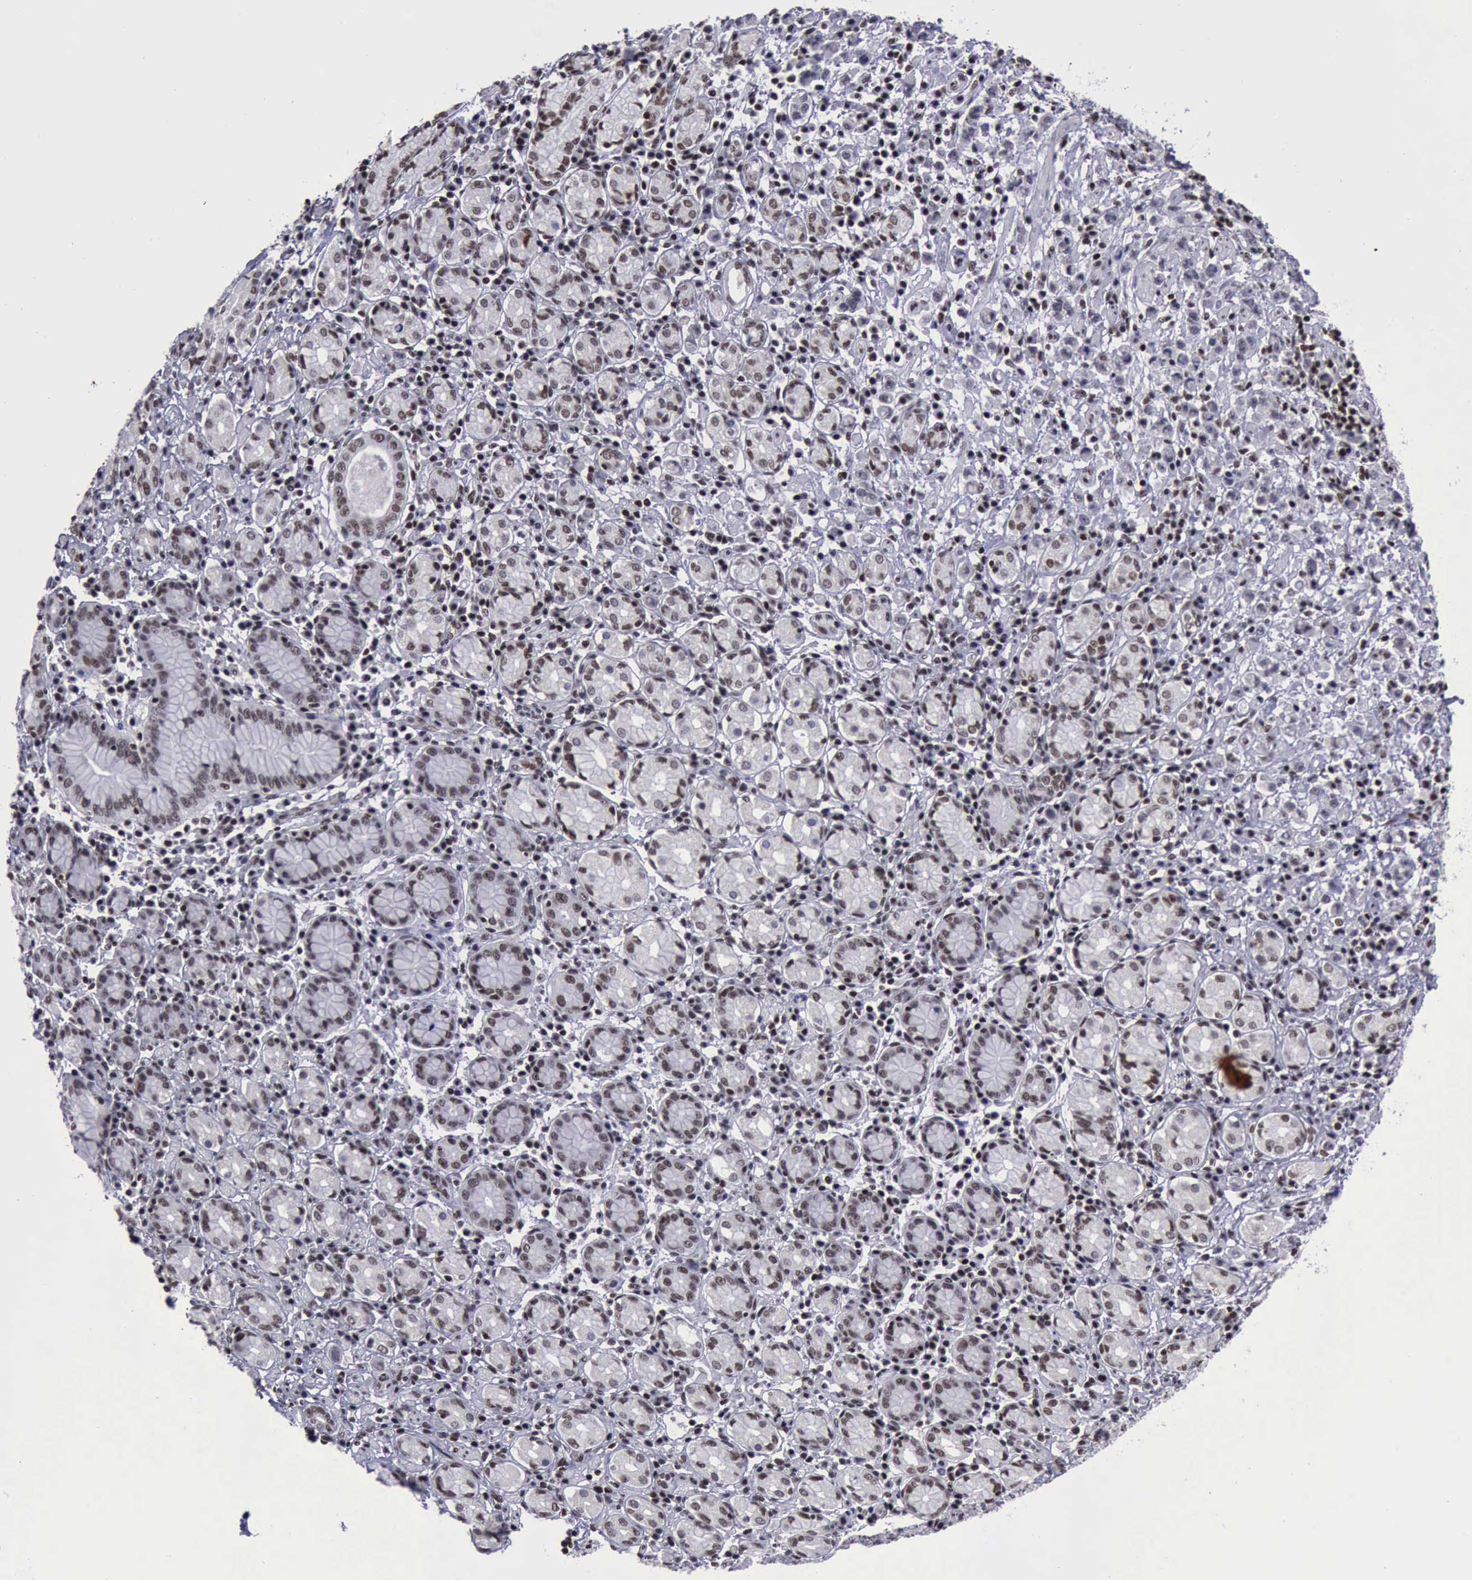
{"staining": {"intensity": "moderate", "quantity": ">75%", "location": "nuclear"}, "tissue": "stomach cancer", "cell_type": "Tumor cells", "image_type": "cancer", "snomed": [{"axis": "morphology", "description": "Adenocarcinoma, NOS"}, {"axis": "topography", "description": "Stomach, lower"}], "caption": "The micrograph demonstrates staining of stomach cancer (adenocarcinoma), revealing moderate nuclear protein expression (brown color) within tumor cells. (DAB = brown stain, brightfield microscopy at high magnification).", "gene": "YY1", "patient": {"sex": "male", "age": 88}}